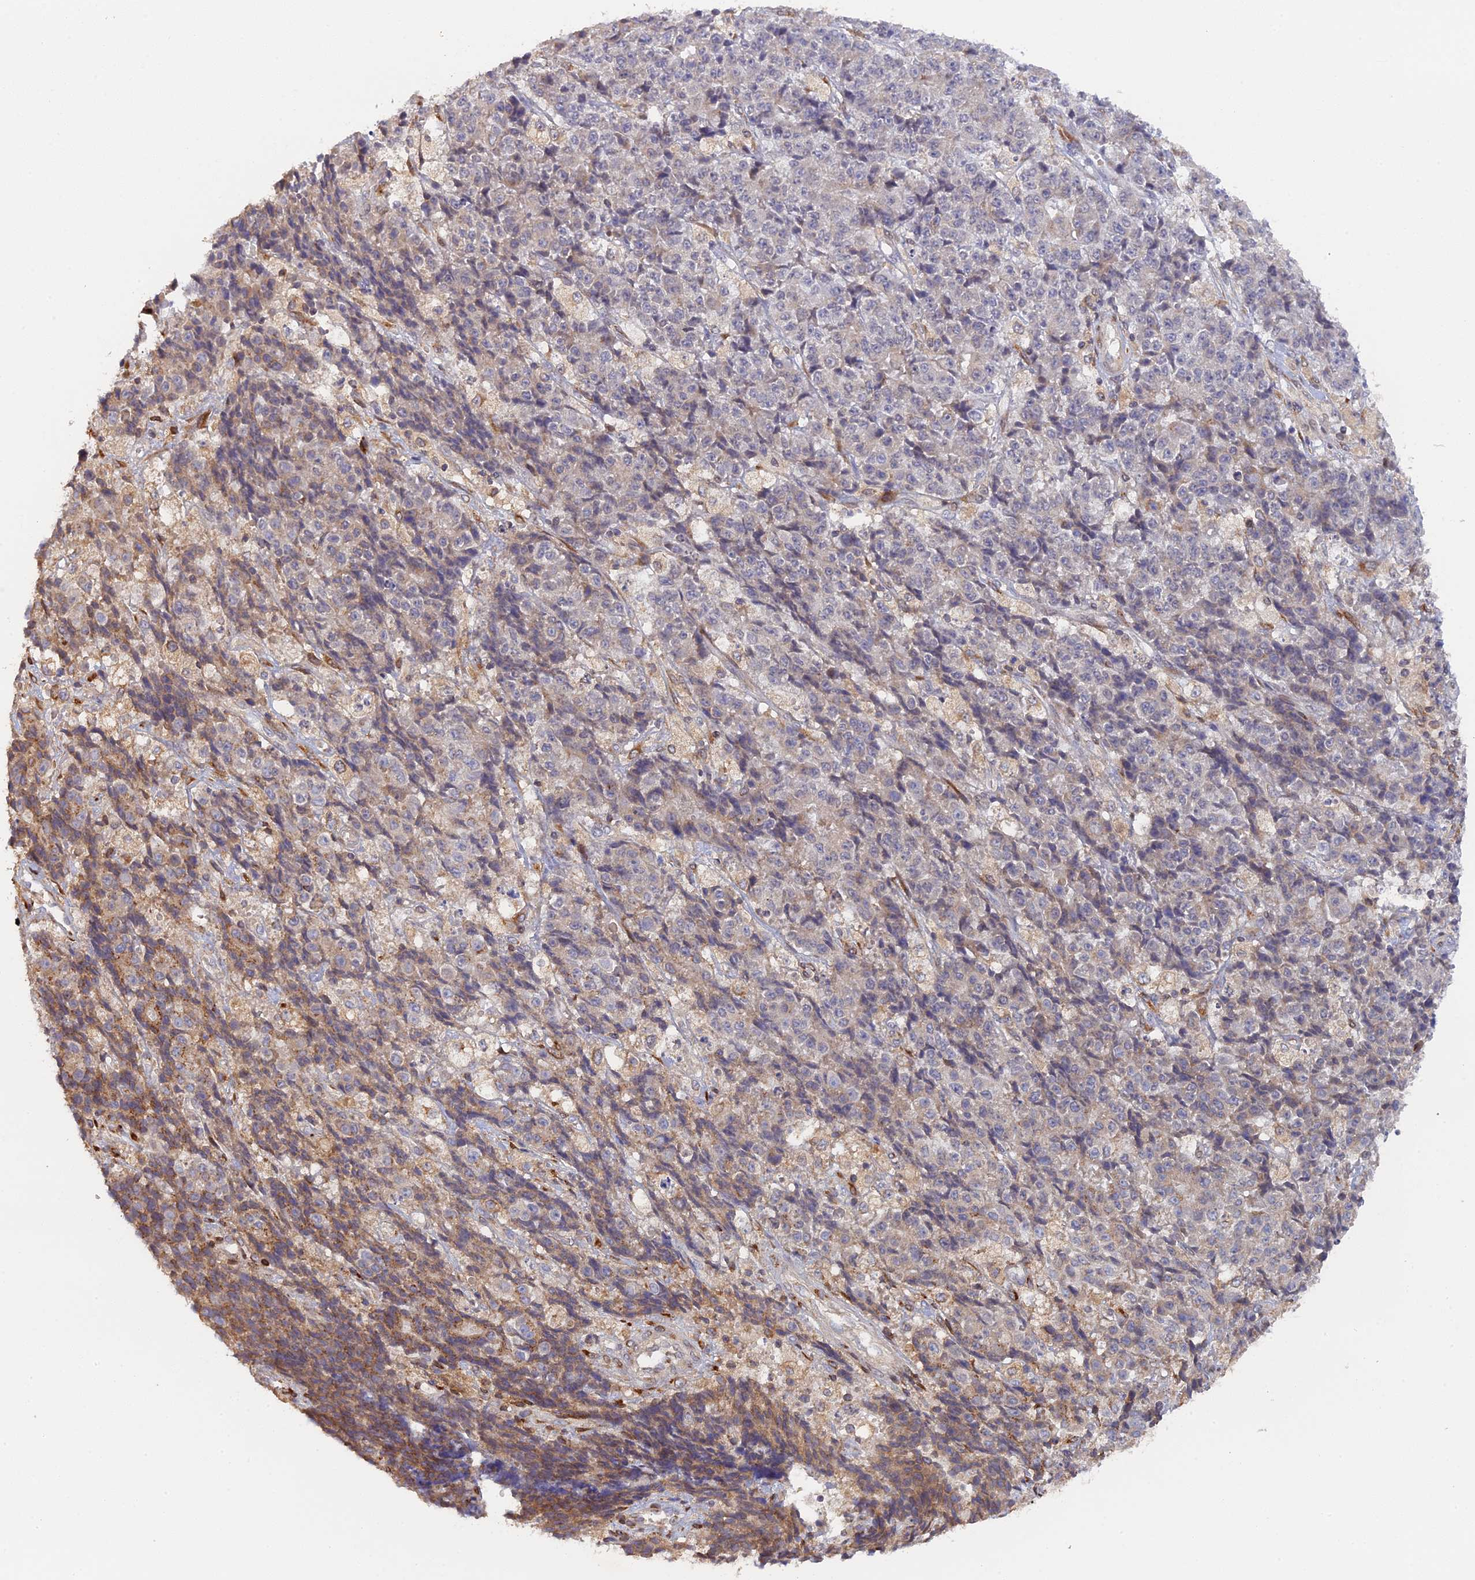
{"staining": {"intensity": "moderate", "quantity": "<25%", "location": "cytoplasmic/membranous"}, "tissue": "ovarian cancer", "cell_type": "Tumor cells", "image_type": "cancer", "snomed": [{"axis": "morphology", "description": "Carcinoma, endometroid"}, {"axis": "topography", "description": "Ovary"}], "caption": "Immunohistochemistry photomicrograph of human endometroid carcinoma (ovarian) stained for a protein (brown), which shows low levels of moderate cytoplasmic/membranous staining in approximately <25% of tumor cells.", "gene": "SNX17", "patient": {"sex": "female", "age": 42}}